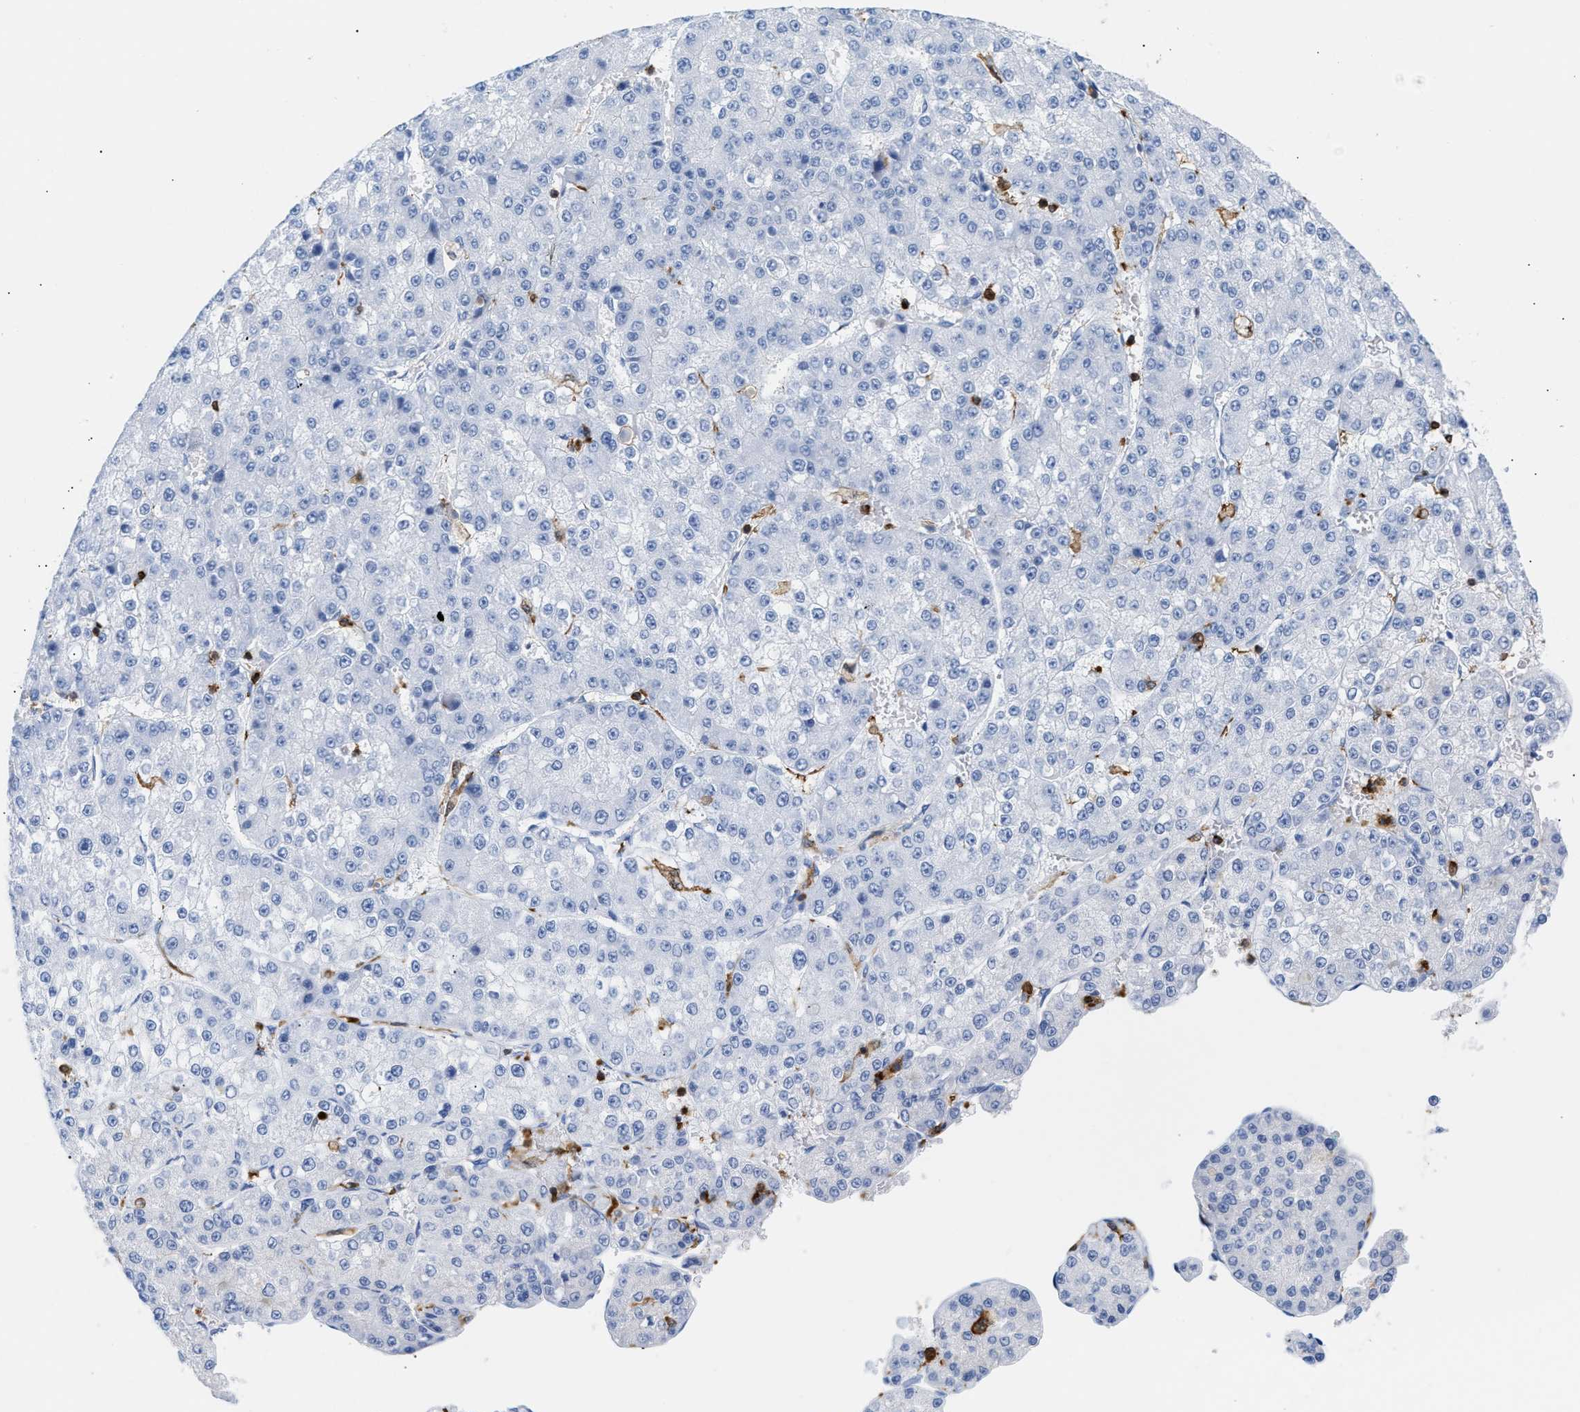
{"staining": {"intensity": "negative", "quantity": "none", "location": "none"}, "tissue": "liver cancer", "cell_type": "Tumor cells", "image_type": "cancer", "snomed": [{"axis": "morphology", "description": "Carcinoma, Hepatocellular, NOS"}, {"axis": "topography", "description": "Liver"}], "caption": "This is an immunohistochemistry (IHC) photomicrograph of liver cancer (hepatocellular carcinoma). There is no expression in tumor cells.", "gene": "LCP1", "patient": {"sex": "female", "age": 73}}